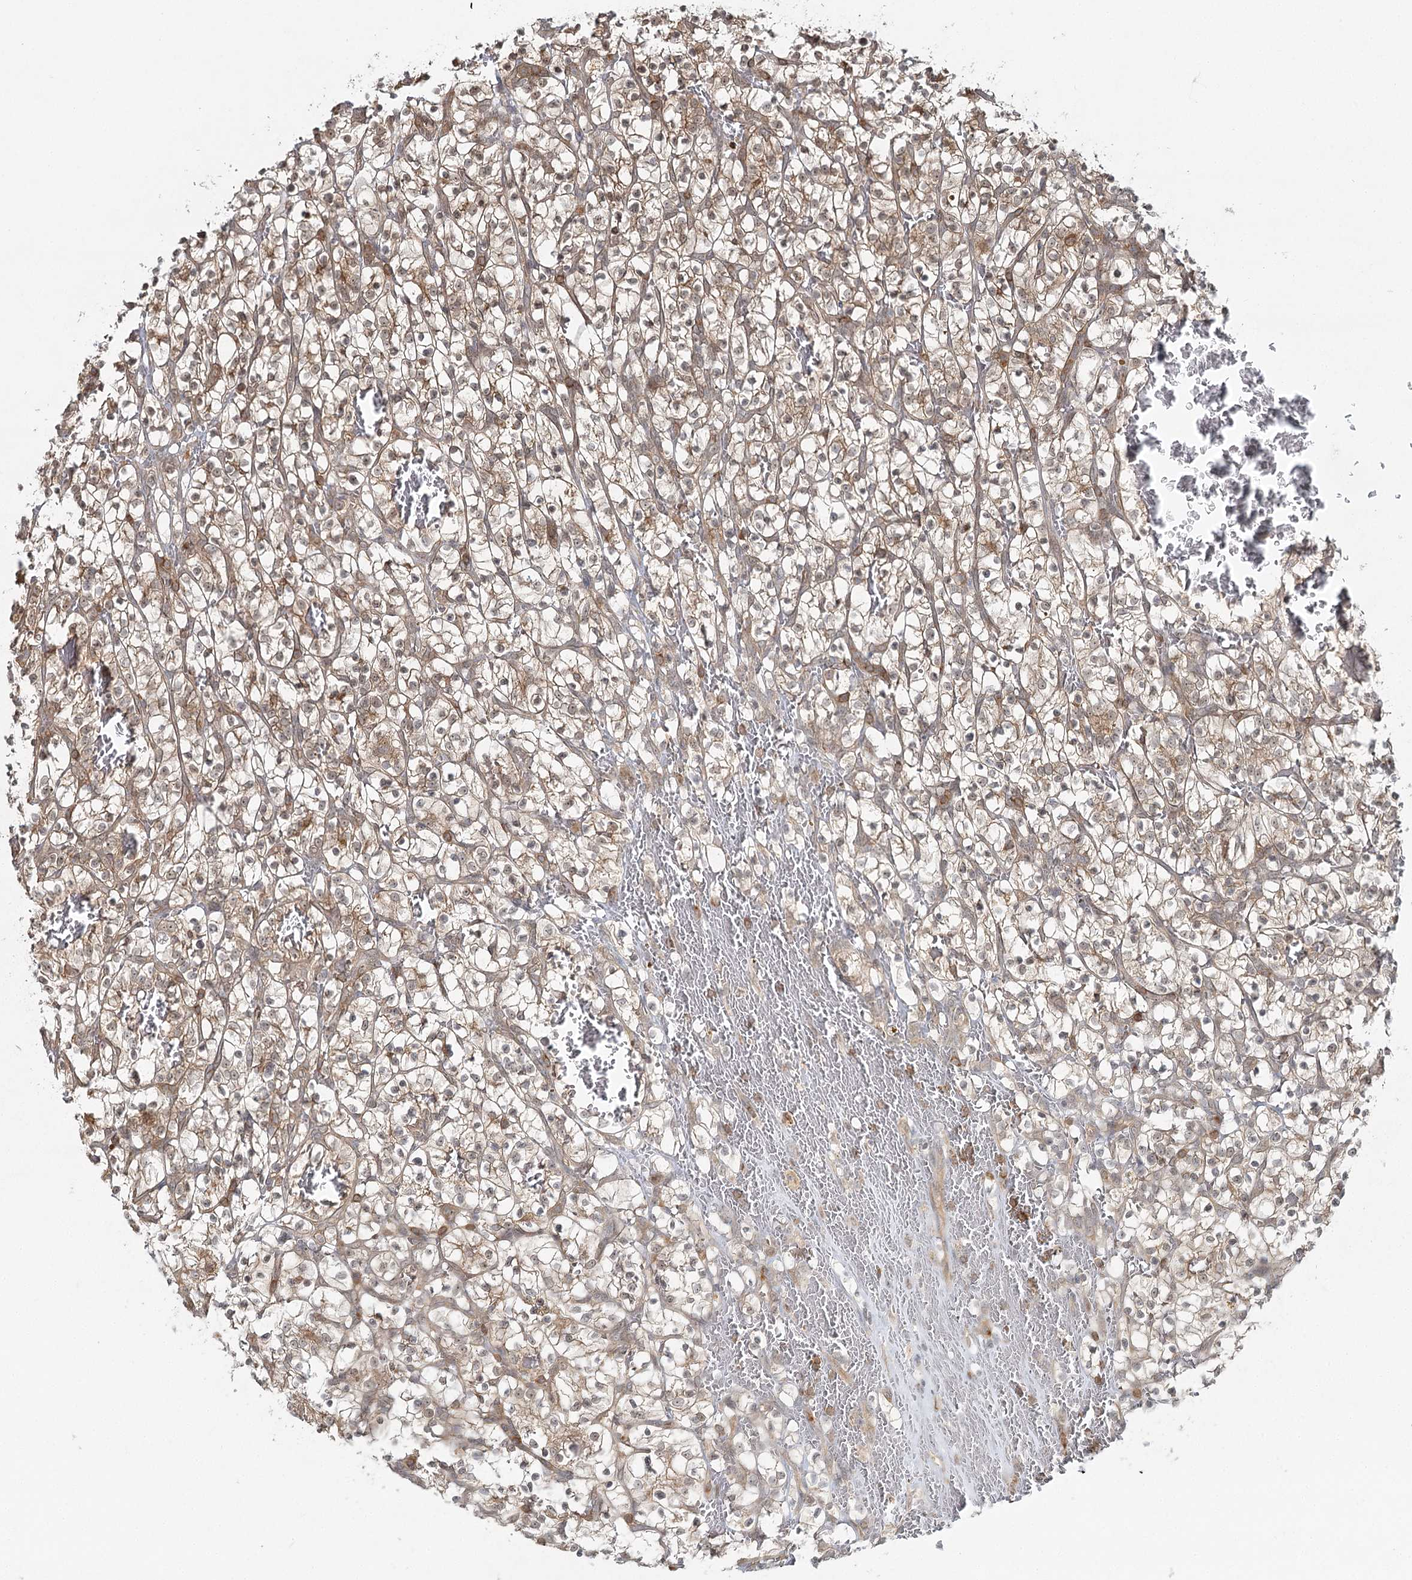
{"staining": {"intensity": "moderate", "quantity": "25%-75%", "location": "cytoplasmic/membranous"}, "tissue": "renal cancer", "cell_type": "Tumor cells", "image_type": "cancer", "snomed": [{"axis": "morphology", "description": "Adenocarcinoma, NOS"}, {"axis": "topography", "description": "Kidney"}], "caption": "Tumor cells show medium levels of moderate cytoplasmic/membranous positivity in approximately 25%-75% of cells in human renal adenocarcinoma. The protein is shown in brown color, while the nuclei are stained blue.", "gene": "FAM120B", "patient": {"sex": "female", "age": 57}}